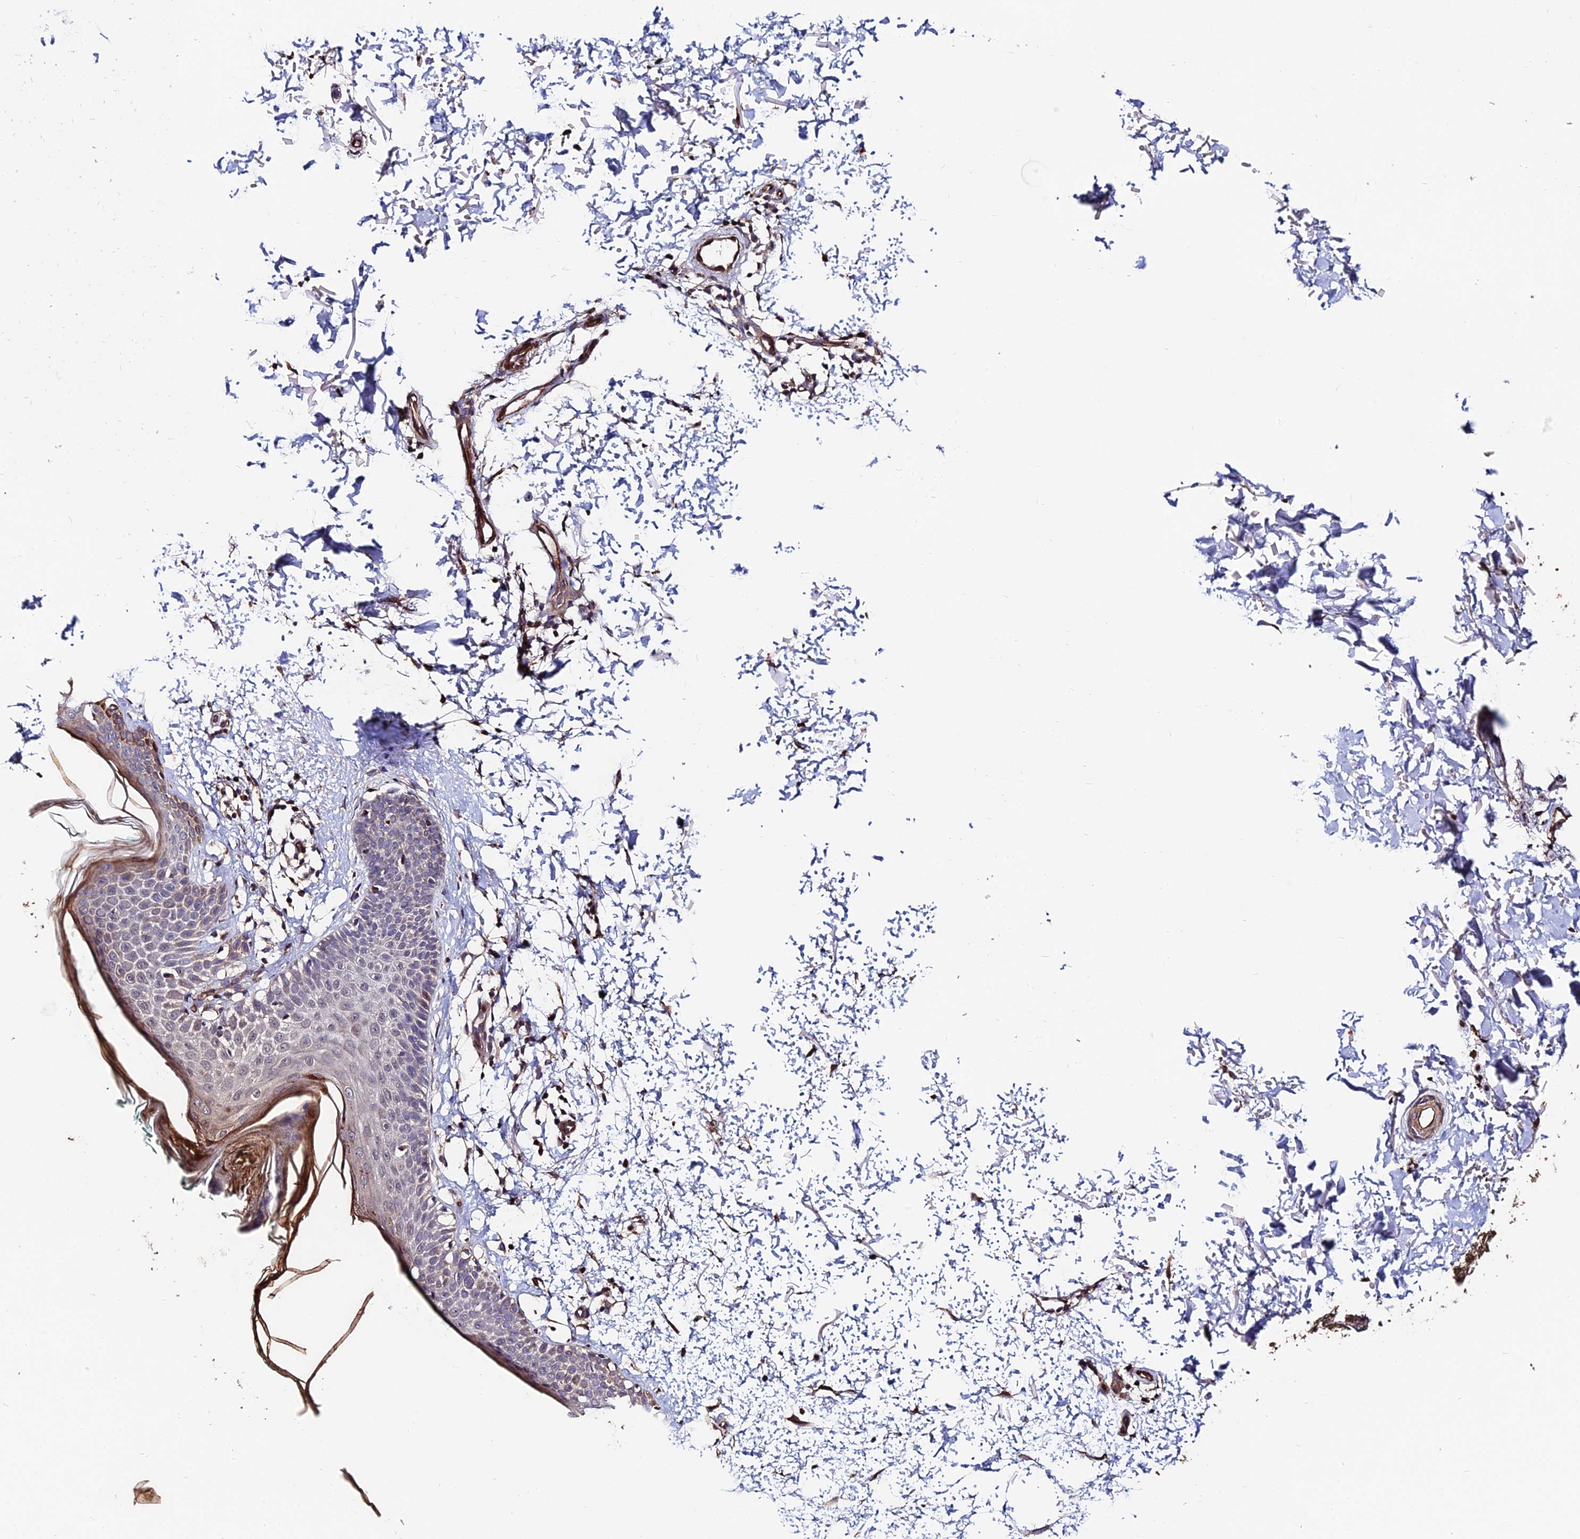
{"staining": {"intensity": "negative", "quantity": "none", "location": "none"}, "tissue": "skin", "cell_type": "Fibroblasts", "image_type": "normal", "snomed": [{"axis": "morphology", "description": "Normal tissue, NOS"}, {"axis": "topography", "description": "Skin"}], "caption": "IHC image of benign skin: skin stained with DAB (3,3'-diaminobenzidine) demonstrates no significant protein staining in fibroblasts. Brightfield microscopy of immunohistochemistry stained with DAB (3,3'-diaminobenzidine) (brown) and hematoxylin (blue), captured at high magnification.", "gene": "ACTR5", "patient": {"sex": "male", "age": 66}}